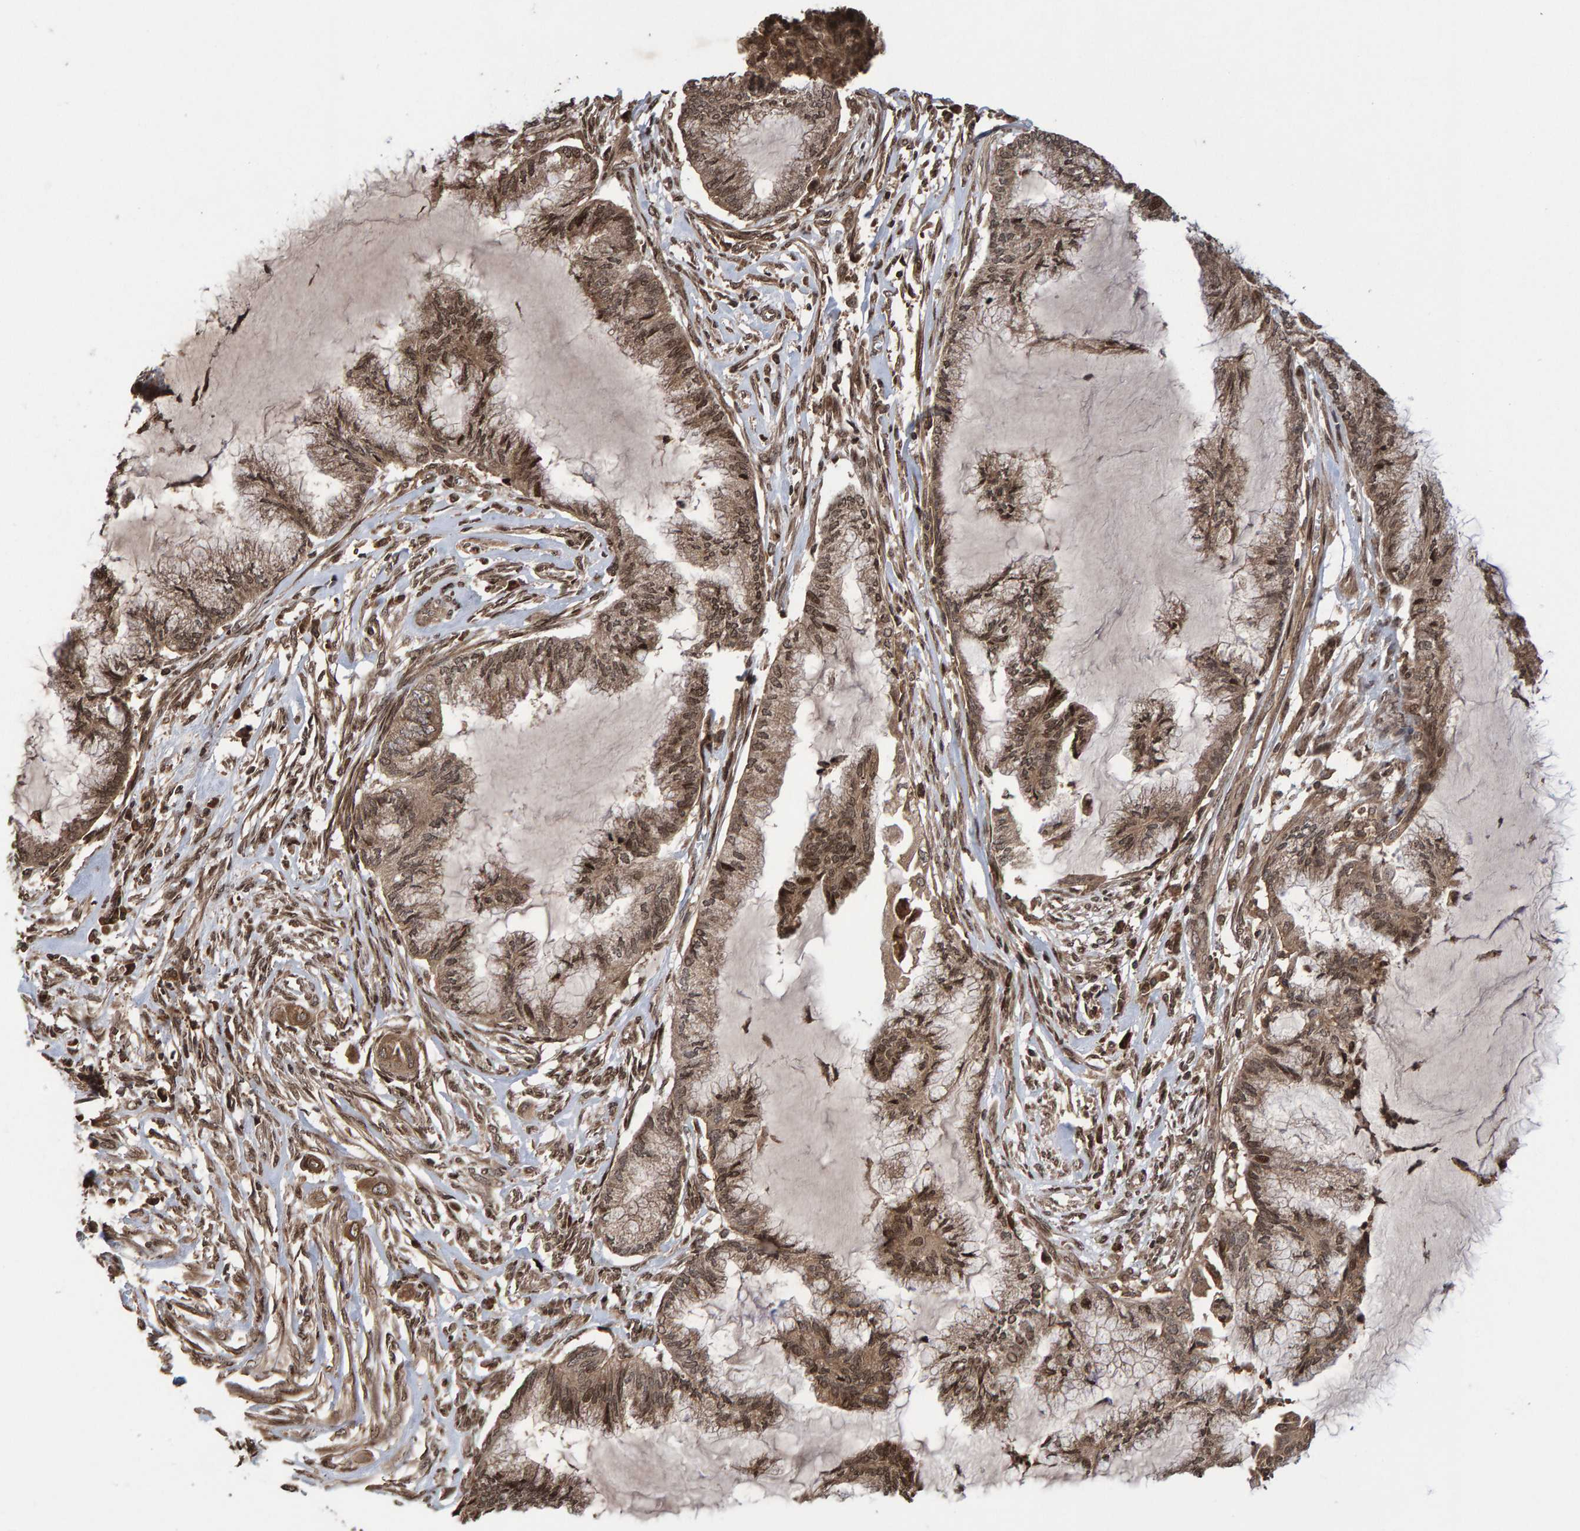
{"staining": {"intensity": "moderate", "quantity": ">75%", "location": "cytoplasmic/membranous,nuclear"}, "tissue": "endometrial cancer", "cell_type": "Tumor cells", "image_type": "cancer", "snomed": [{"axis": "morphology", "description": "Adenocarcinoma, NOS"}, {"axis": "topography", "description": "Endometrium"}], "caption": "IHC of endometrial cancer reveals medium levels of moderate cytoplasmic/membranous and nuclear expression in approximately >75% of tumor cells.", "gene": "GAB2", "patient": {"sex": "female", "age": 86}}